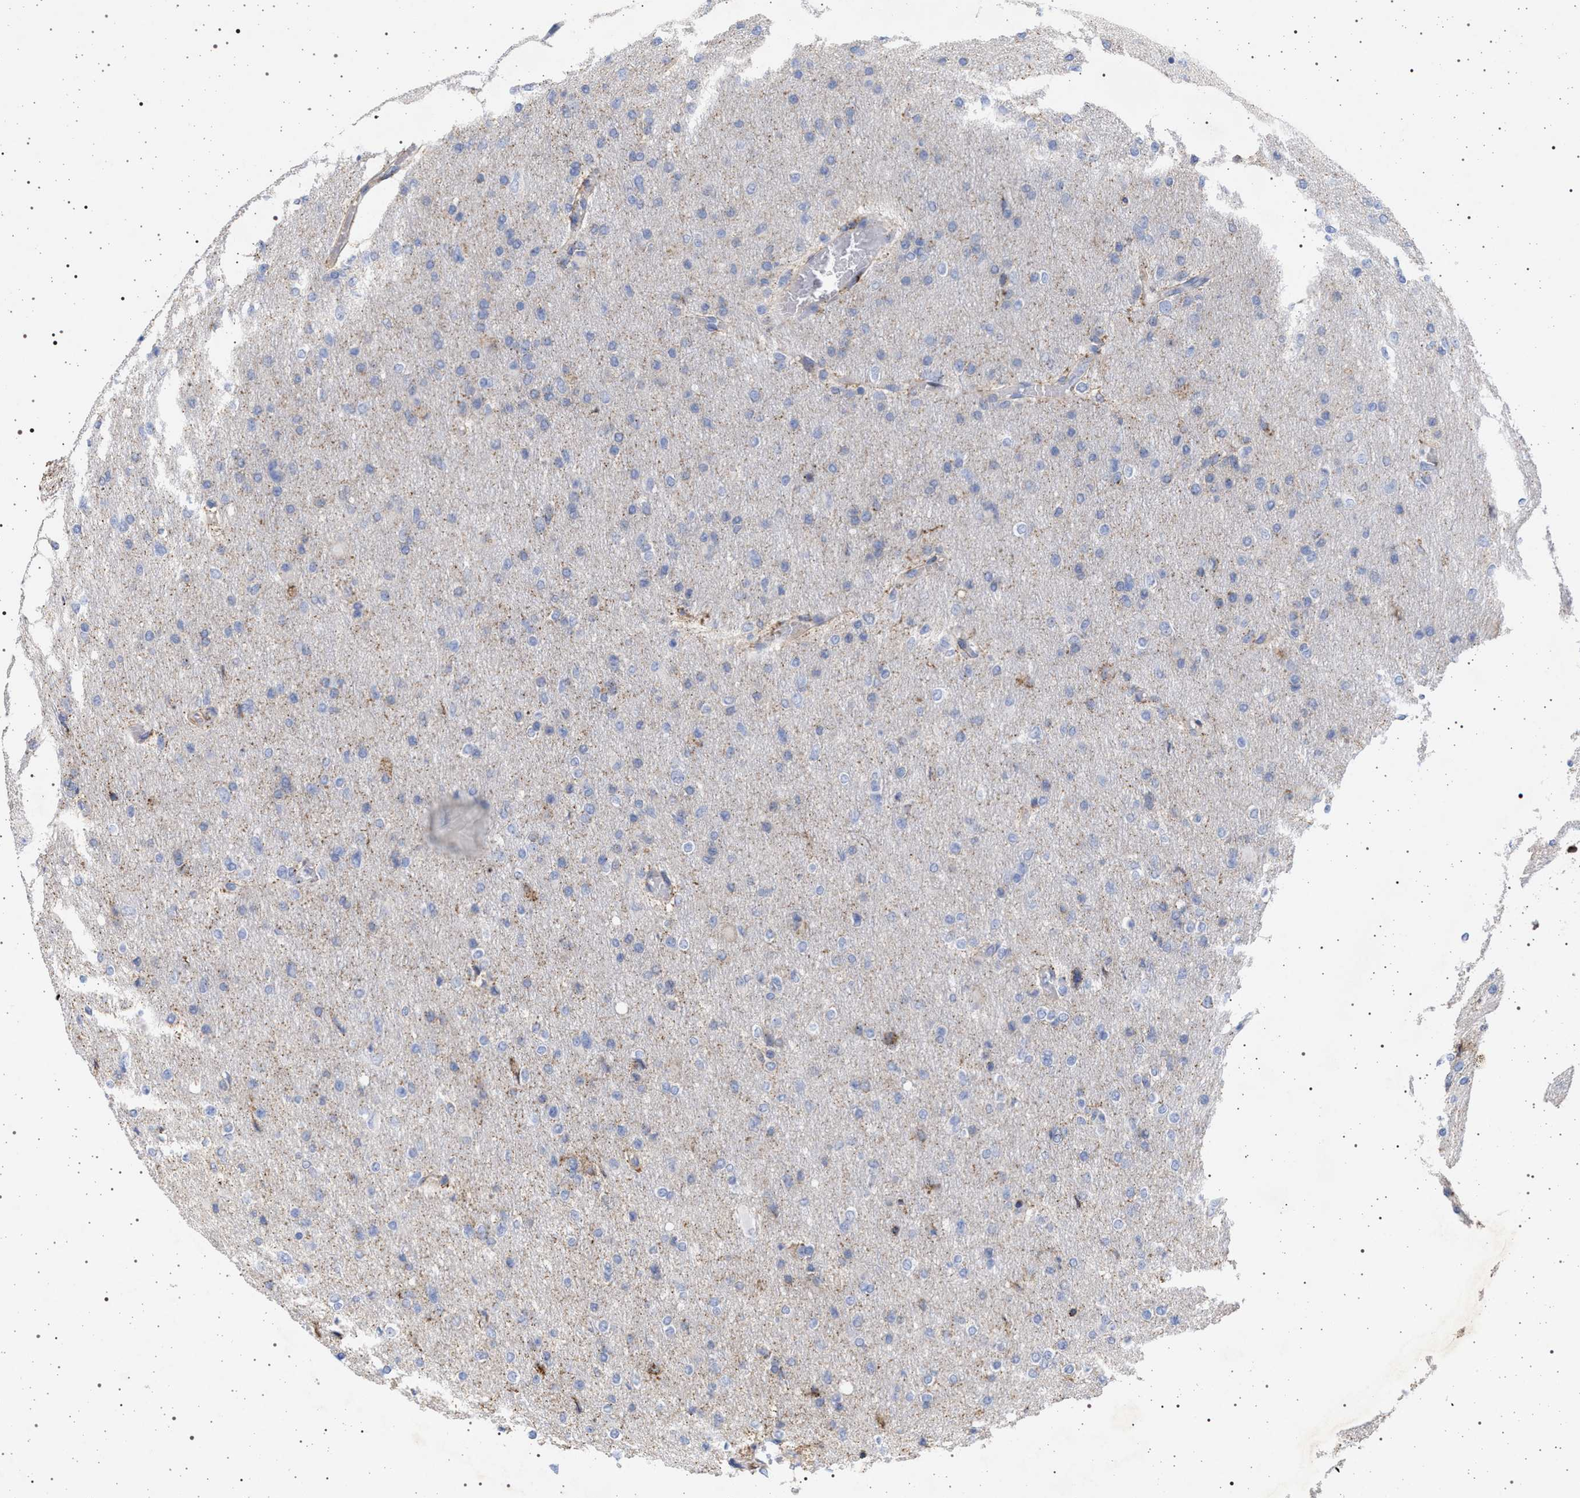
{"staining": {"intensity": "negative", "quantity": "none", "location": "none"}, "tissue": "glioma", "cell_type": "Tumor cells", "image_type": "cancer", "snomed": [{"axis": "morphology", "description": "Glioma, malignant, High grade"}, {"axis": "topography", "description": "Cerebral cortex"}], "caption": "The photomicrograph demonstrates no significant positivity in tumor cells of glioma.", "gene": "PLG", "patient": {"sex": "female", "age": 36}}